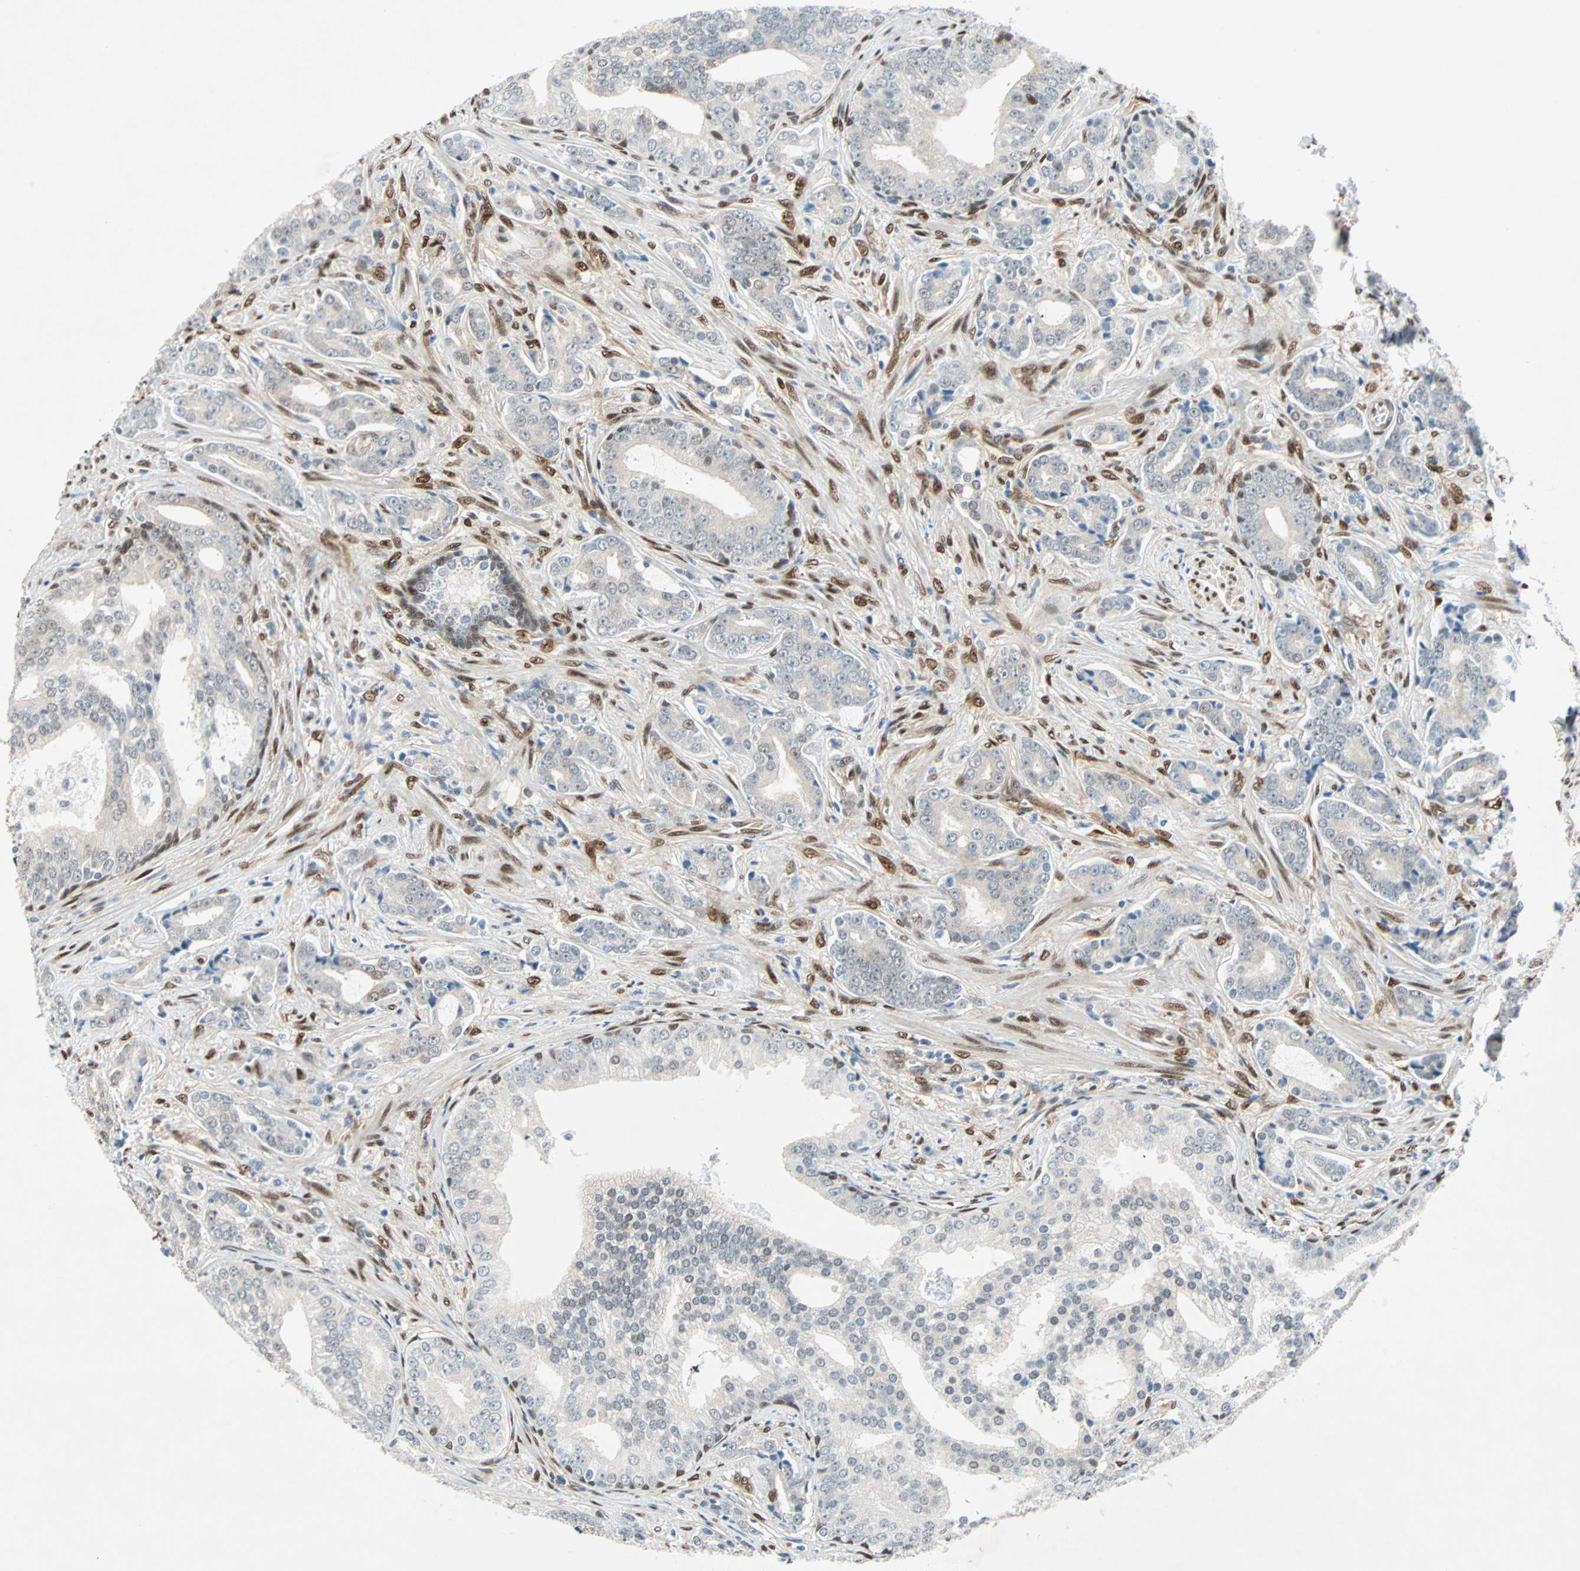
{"staining": {"intensity": "negative", "quantity": "none", "location": "none"}, "tissue": "prostate cancer", "cell_type": "Tumor cells", "image_type": "cancer", "snomed": [{"axis": "morphology", "description": "Adenocarcinoma, Low grade"}, {"axis": "topography", "description": "Prostate"}], "caption": "Immunohistochemistry (IHC) photomicrograph of neoplastic tissue: human prostate cancer stained with DAB (3,3'-diaminobenzidine) exhibits no significant protein positivity in tumor cells. The staining was performed using DAB (3,3'-diaminobenzidine) to visualize the protein expression in brown, while the nuclei were stained in blue with hematoxylin (Magnification: 20x).", "gene": "WWTR1", "patient": {"sex": "male", "age": 58}}